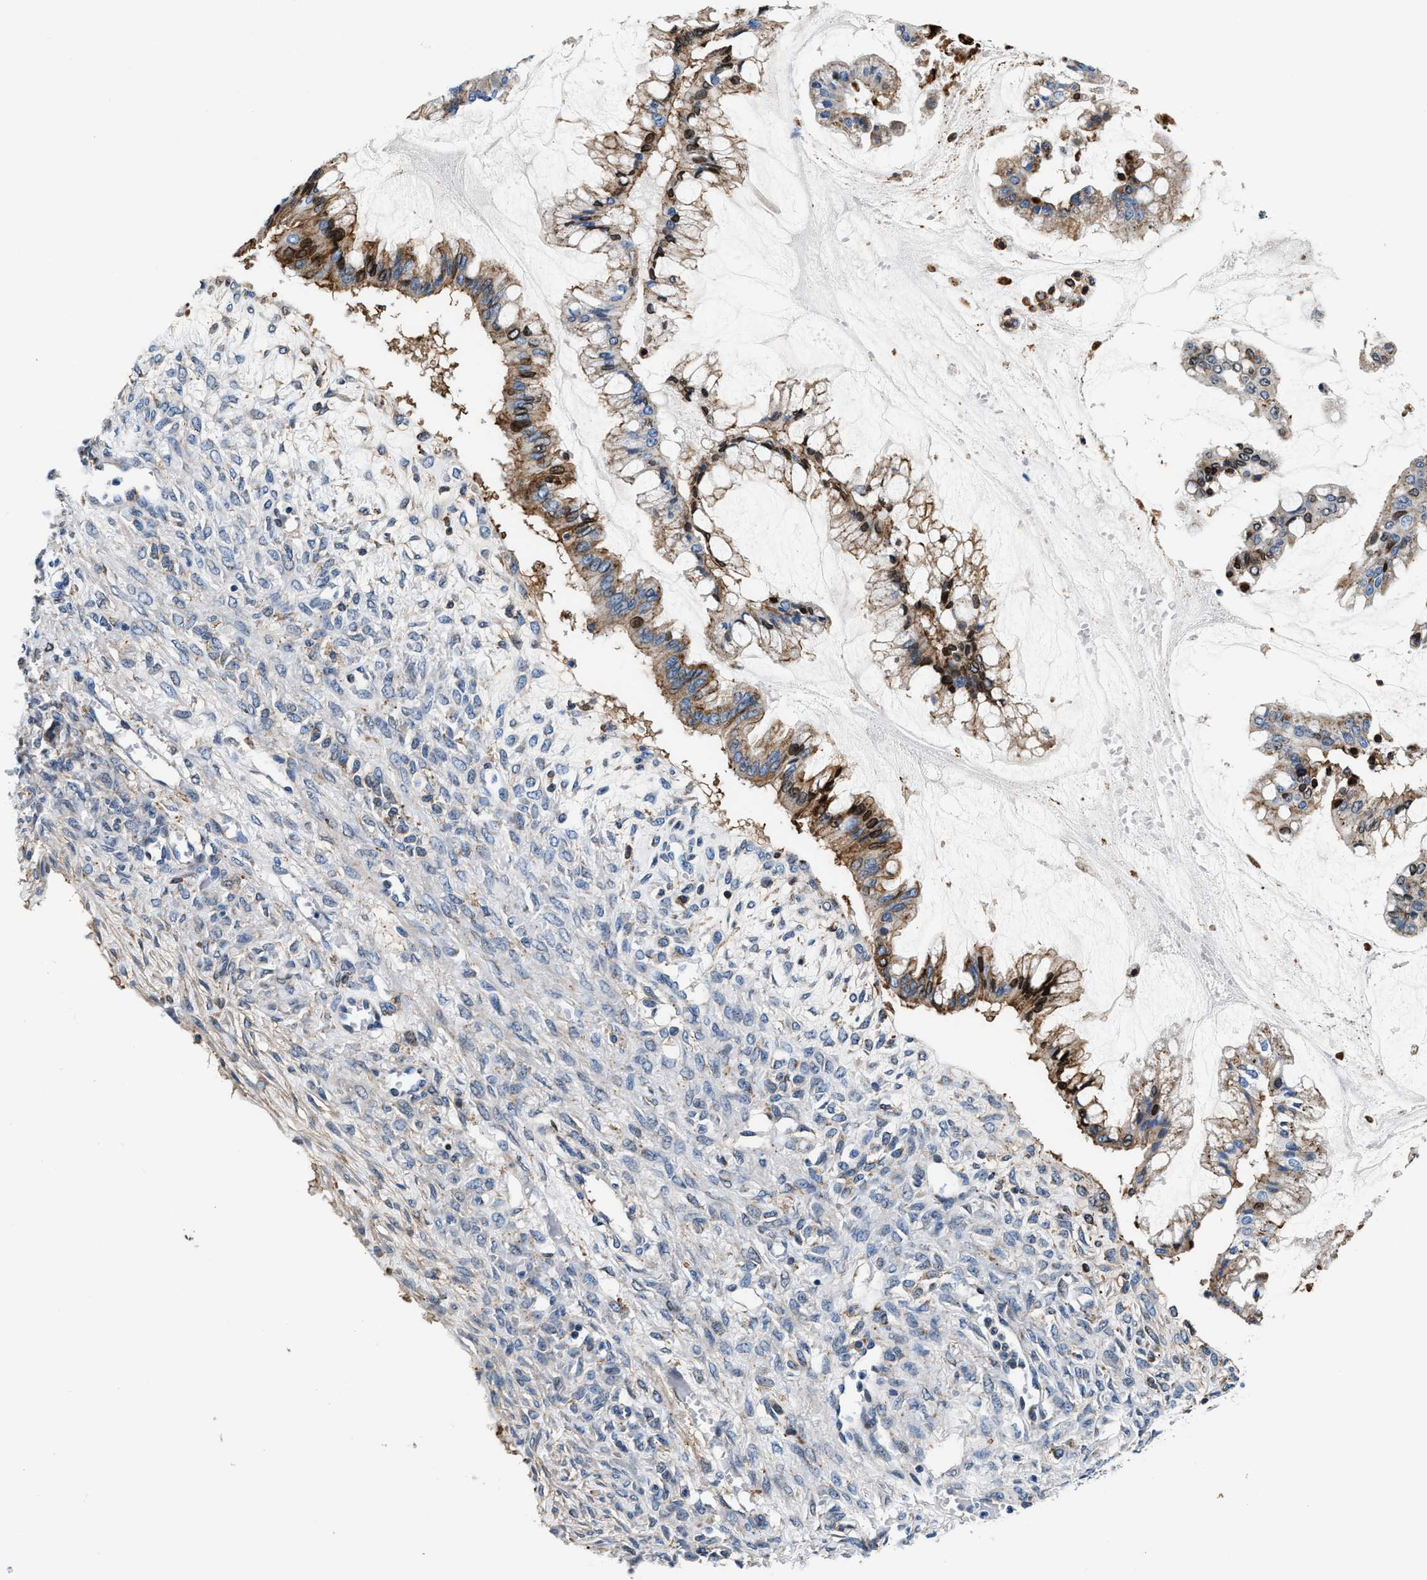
{"staining": {"intensity": "moderate", "quantity": "25%-75%", "location": "cytoplasmic/membranous"}, "tissue": "ovarian cancer", "cell_type": "Tumor cells", "image_type": "cancer", "snomed": [{"axis": "morphology", "description": "Cystadenocarcinoma, mucinous, NOS"}, {"axis": "topography", "description": "Ovary"}], "caption": "About 25%-75% of tumor cells in ovarian cancer (mucinous cystadenocarcinoma) show moderate cytoplasmic/membranous protein expression as visualized by brown immunohistochemical staining.", "gene": "SLFN11", "patient": {"sex": "female", "age": 73}}